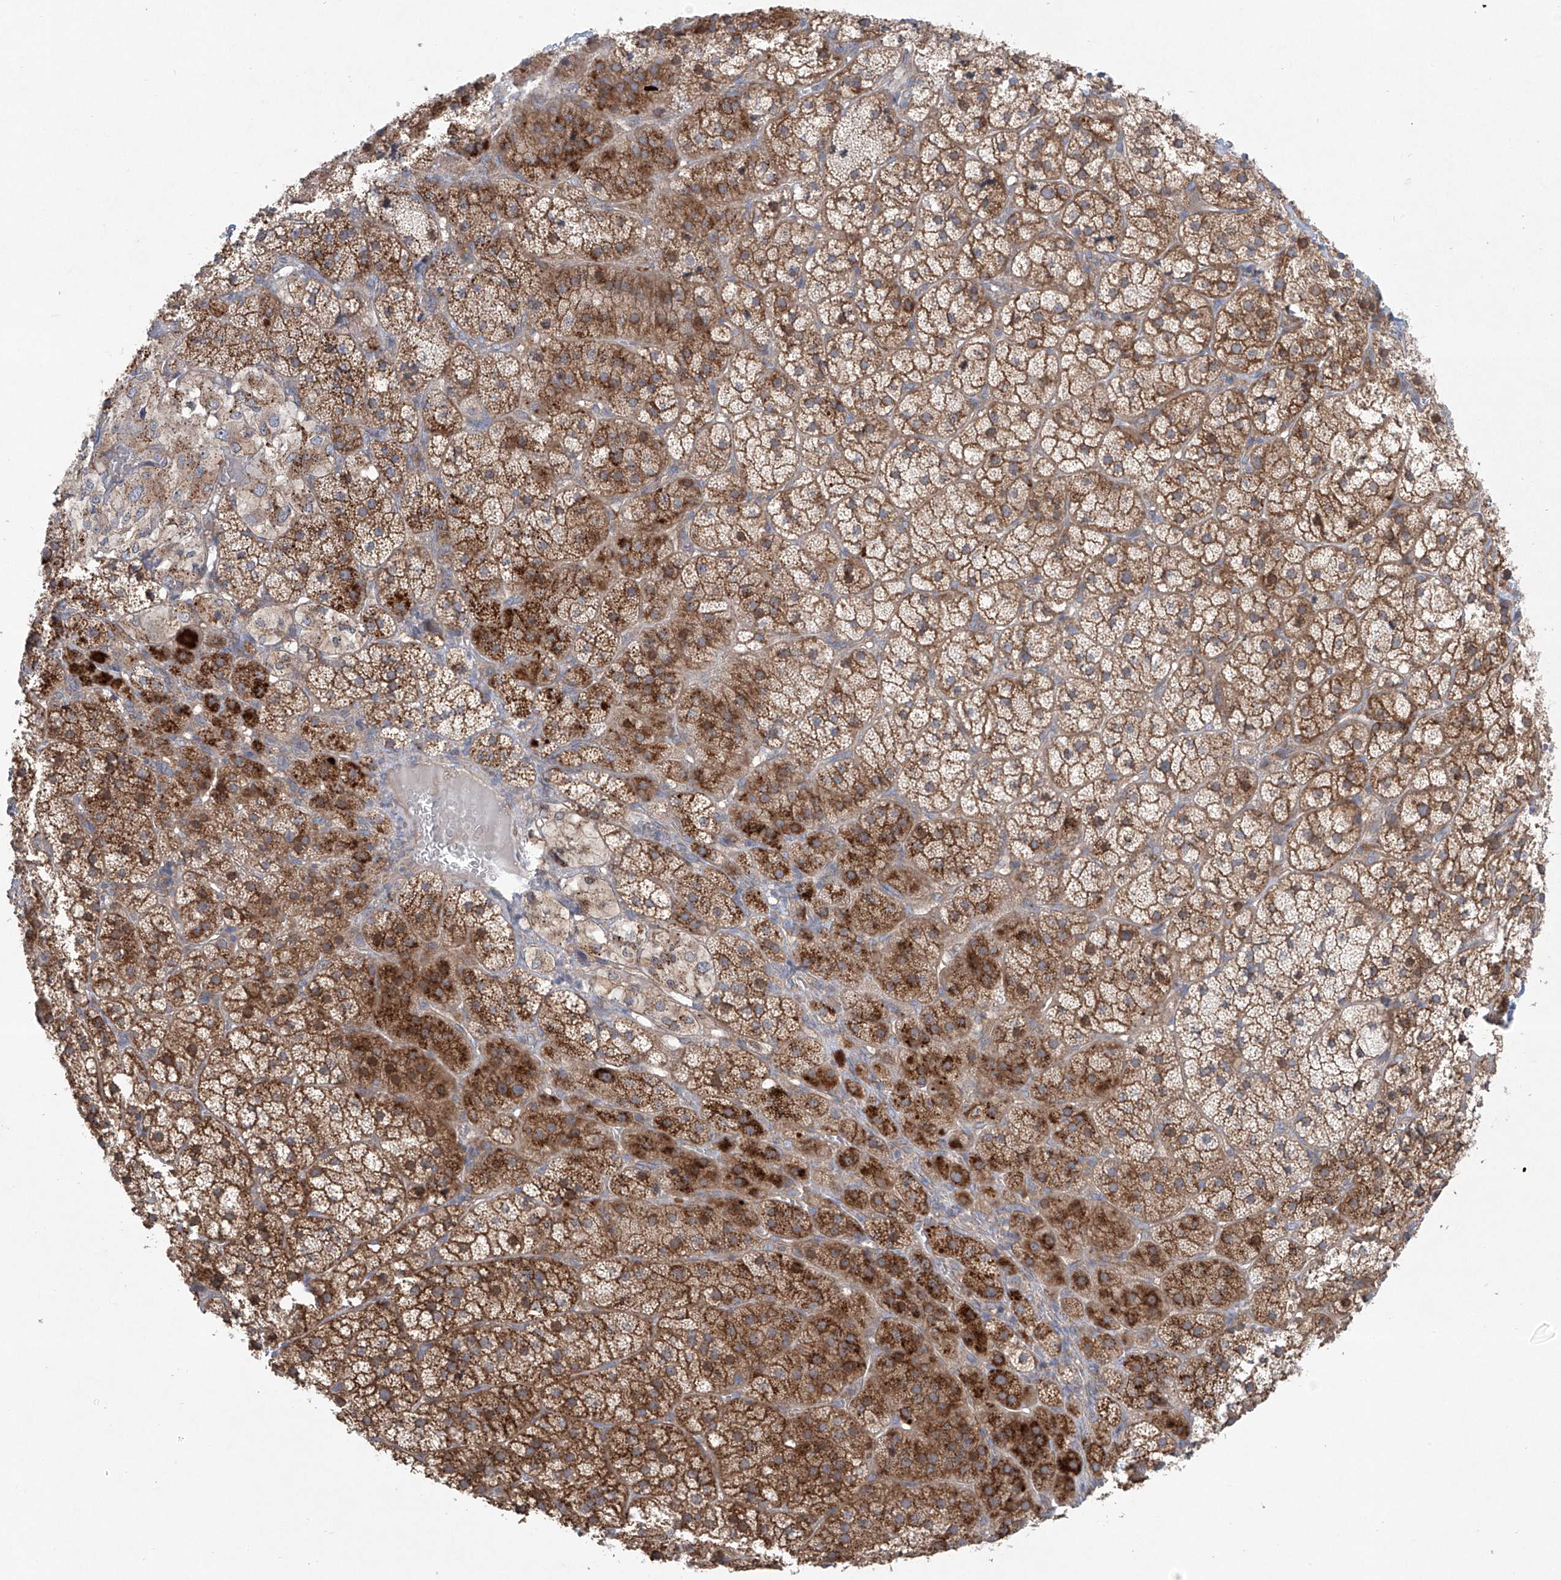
{"staining": {"intensity": "strong", "quantity": "25%-75%", "location": "cytoplasmic/membranous"}, "tissue": "adrenal gland", "cell_type": "Glandular cells", "image_type": "normal", "snomed": [{"axis": "morphology", "description": "Normal tissue, NOS"}, {"axis": "topography", "description": "Adrenal gland"}], "caption": "A histopathology image showing strong cytoplasmic/membranous staining in about 25%-75% of glandular cells in unremarkable adrenal gland, as visualized by brown immunohistochemical staining.", "gene": "KLC4", "patient": {"sex": "female", "age": 44}}